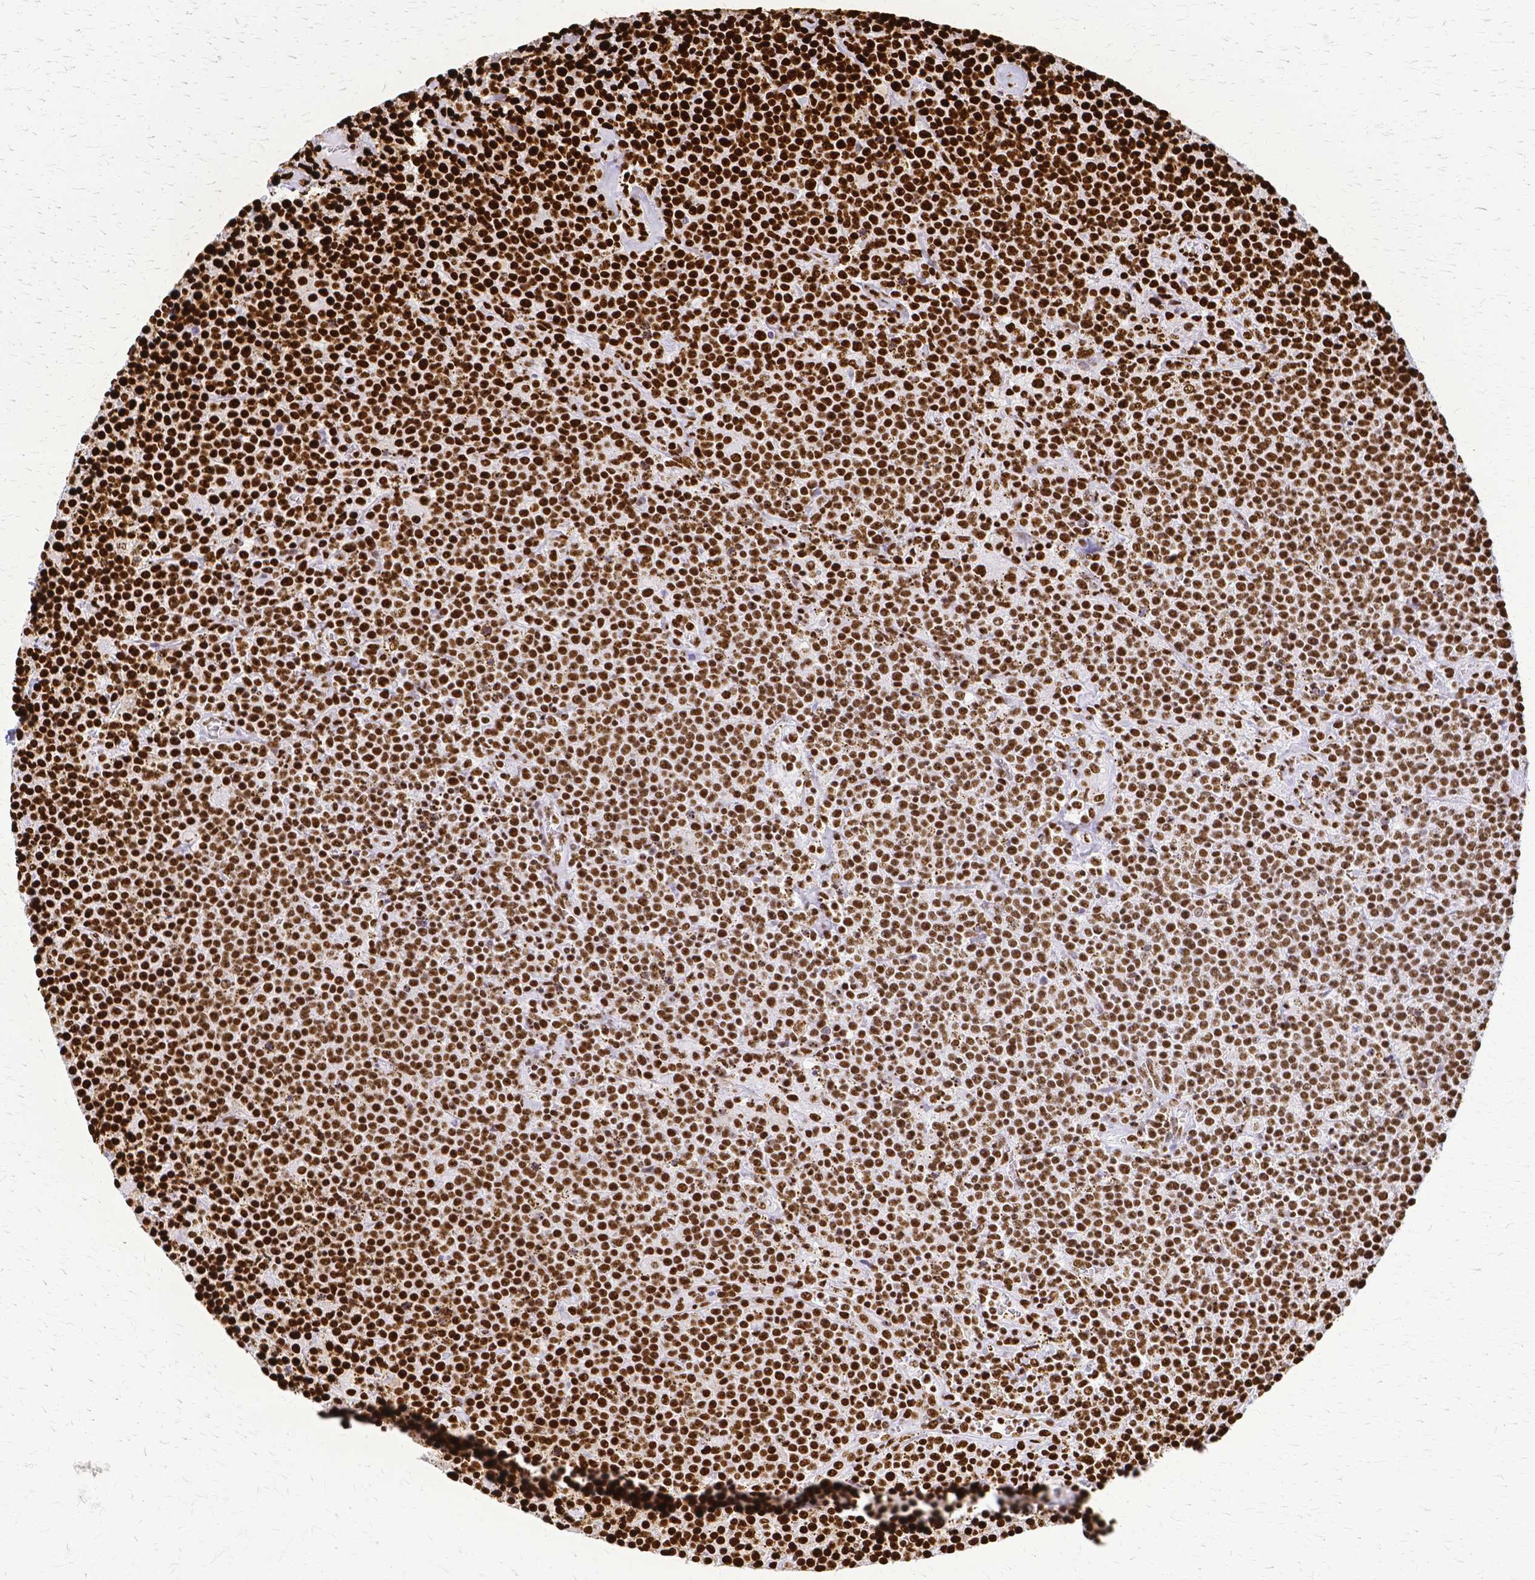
{"staining": {"intensity": "strong", "quantity": ">75%", "location": "nuclear"}, "tissue": "lymphoma", "cell_type": "Tumor cells", "image_type": "cancer", "snomed": [{"axis": "morphology", "description": "Malignant lymphoma, non-Hodgkin's type, High grade"}, {"axis": "topography", "description": "Lymph node"}], "caption": "High-grade malignant lymphoma, non-Hodgkin's type tissue demonstrates strong nuclear positivity in about >75% of tumor cells, visualized by immunohistochemistry. Immunohistochemistry (ihc) stains the protein in brown and the nuclei are stained blue.", "gene": "SFPQ", "patient": {"sex": "male", "age": 61}}